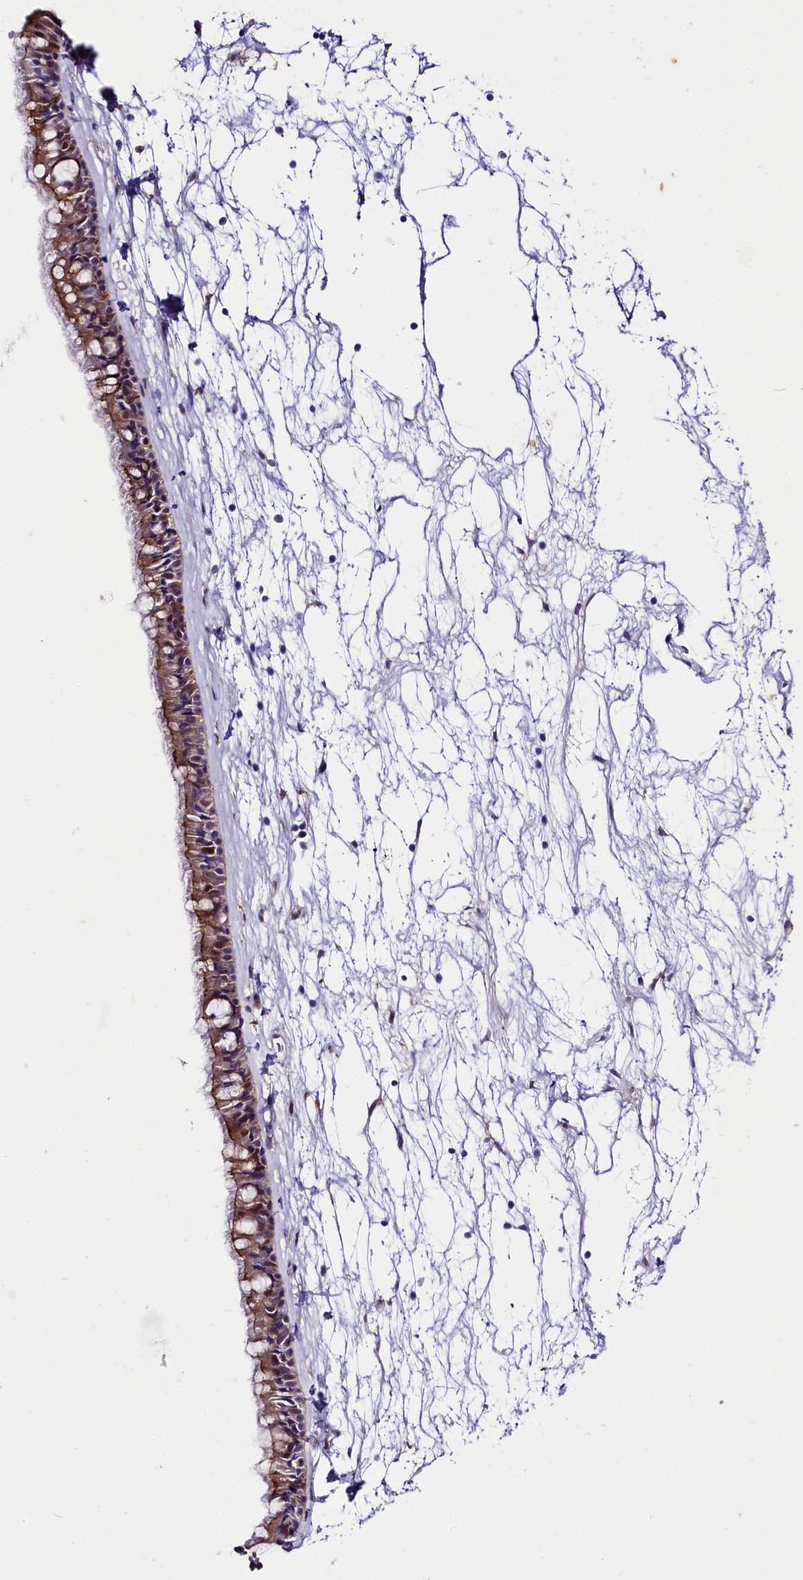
{"staining": {"intensity": "moderate", "quantity": ">75%", "location": "cytoplasmic/membranous"}, "tissue": "nasopharynx", "cell_type": "Respiratory epithelial cells", "image_type": "normal", "snomed": [{"axis": "morphology", "description": "Normal tissue, NOS"}, {"axis": "topography", "description": "Nasopharynx"}], "caption": "Immunohistochemistry micrograph of unremarkable human nasopharynx stained for a protein (brown), which displays medium levels of moderate cytoplasmic/membranous expression in approximately >75% of respiratory epithelial cells.", "gene": "OSGEP", "patient": {"sex": "male", "age": 64}}